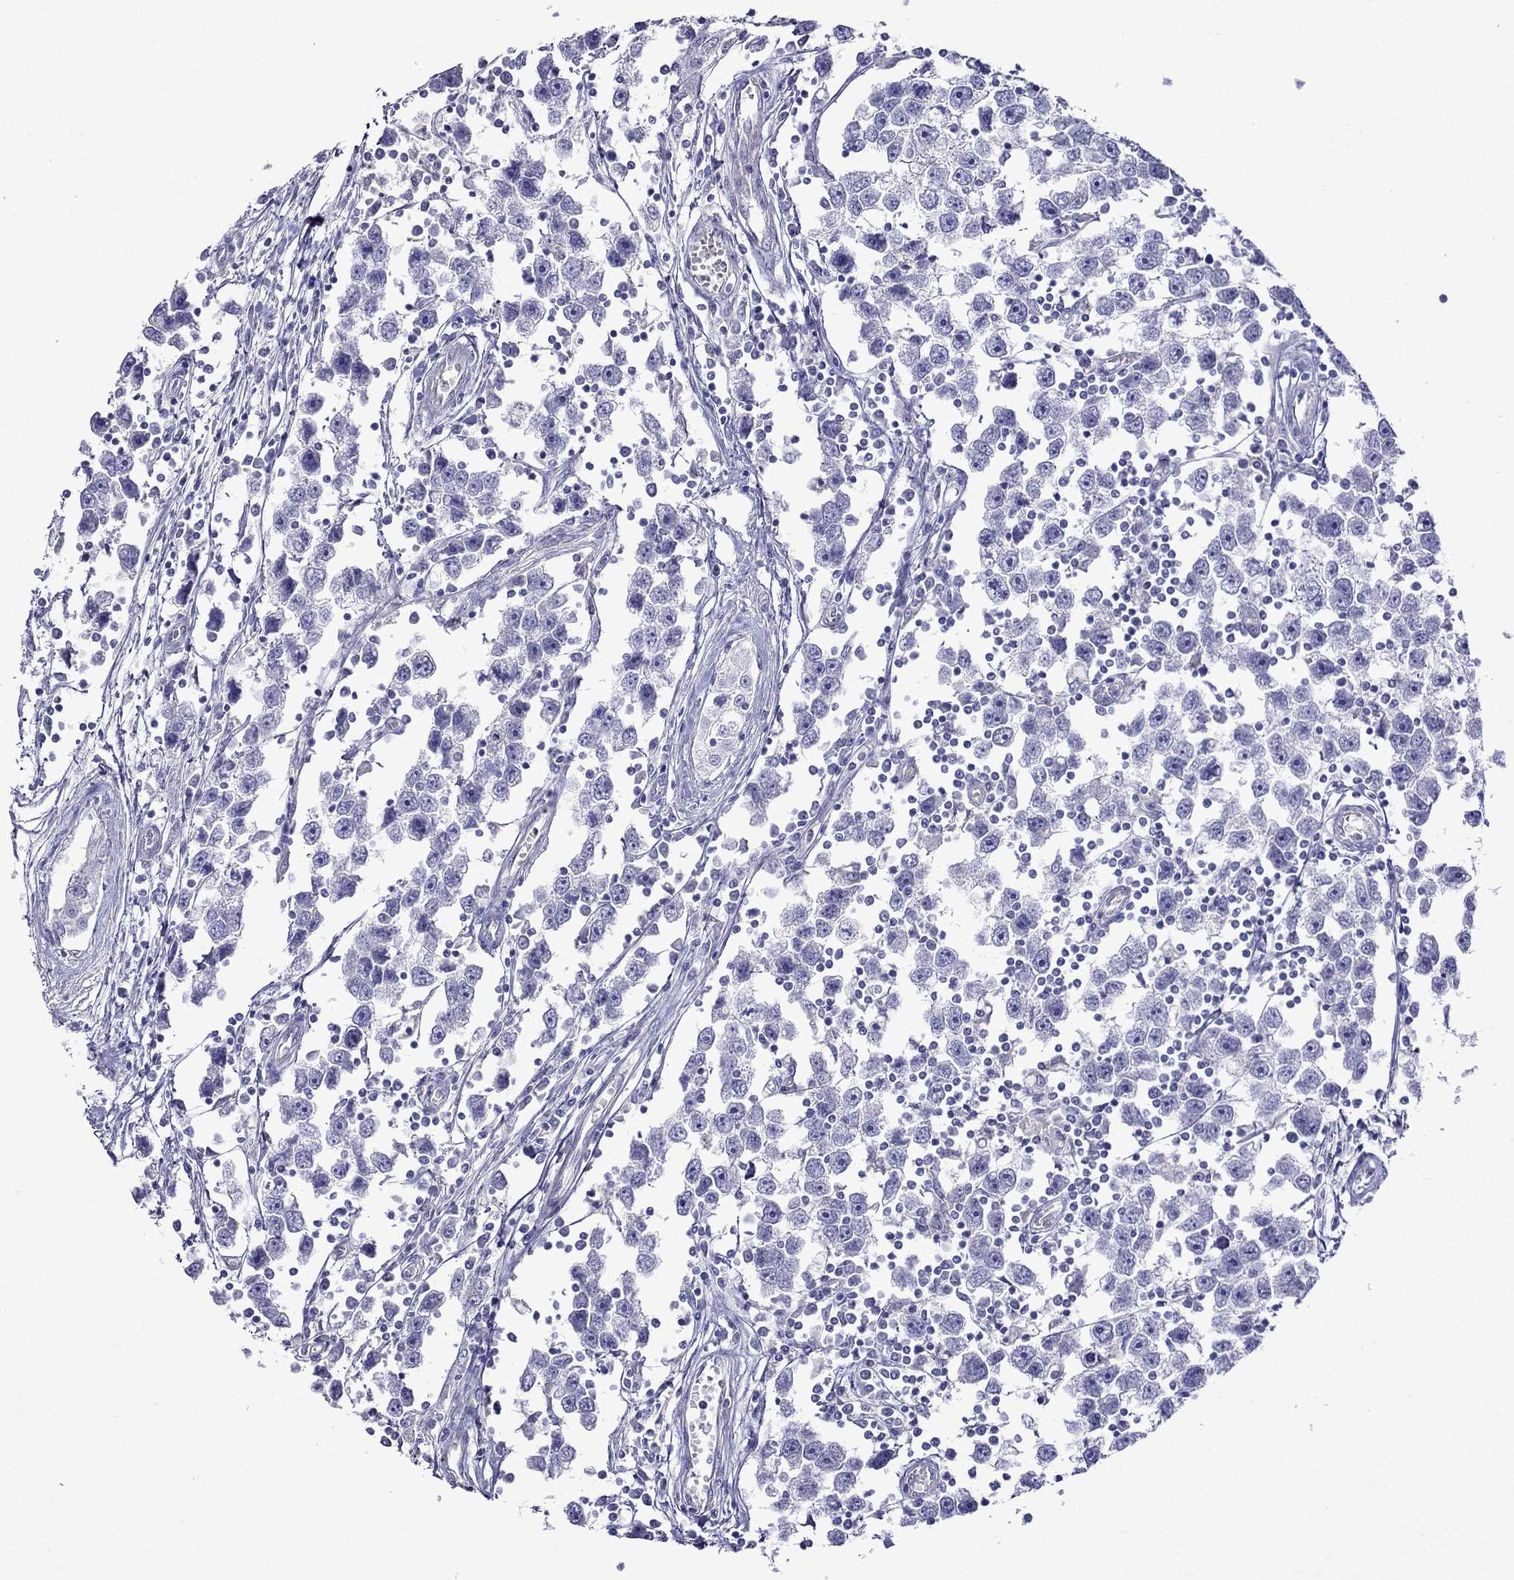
{"staining": {"intensity": "negative", "quantity": "none", "location": "none"}, "tissue": "testis cancer", "cell_type": "Tumor cells", "image_type": "cancer", "snomed": [{"axis": "morphology", "description": "Seminoma, NOS"}, {"axis": "topography", "description": "Testis"}], "caption": "Image shows no significant protein expression in tumor cells of testis cancer.", "gene": "TDRD1", "patient": {"sex": "male", "age": 30}}